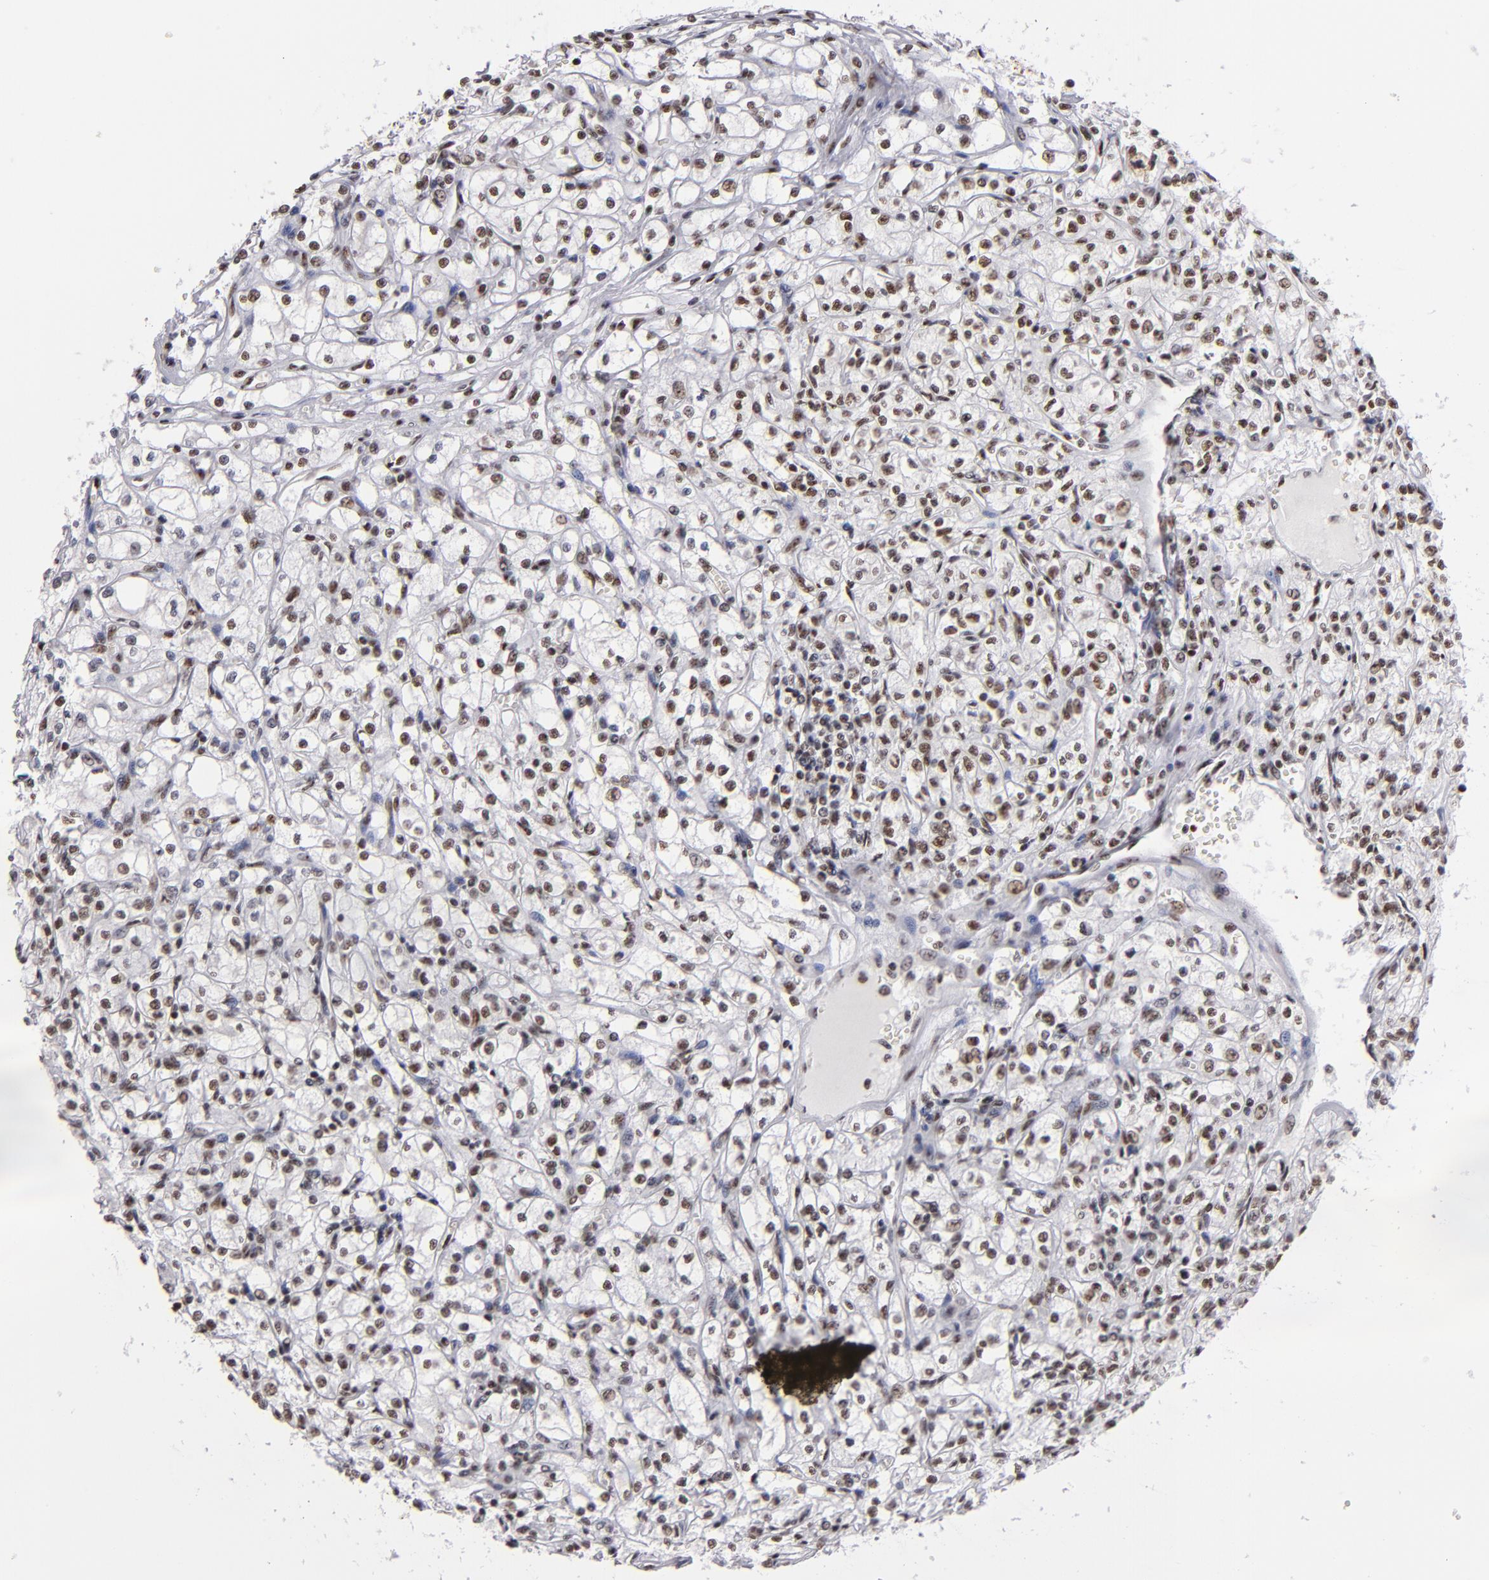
{"staining": {"intensity": "strong", "quantity": ">75%", "location": "nuclear"}, "tissue": "renal cancer", "cell_type": "Tumor cells", "image_type": "cancer", "snomed": [{"axis": "morphology", "description": "Adenocarcinoma, NOS"}, {"axis": "topography", "description": "Kidney"}], "caption": "Protein expression analysis of human renal cancer (adenocarcinoma) reveals strong nuclear positivity in about >75% of tumor cells.", "gene": "MRE11", "patient": {"sex": "male", "age": 61}}